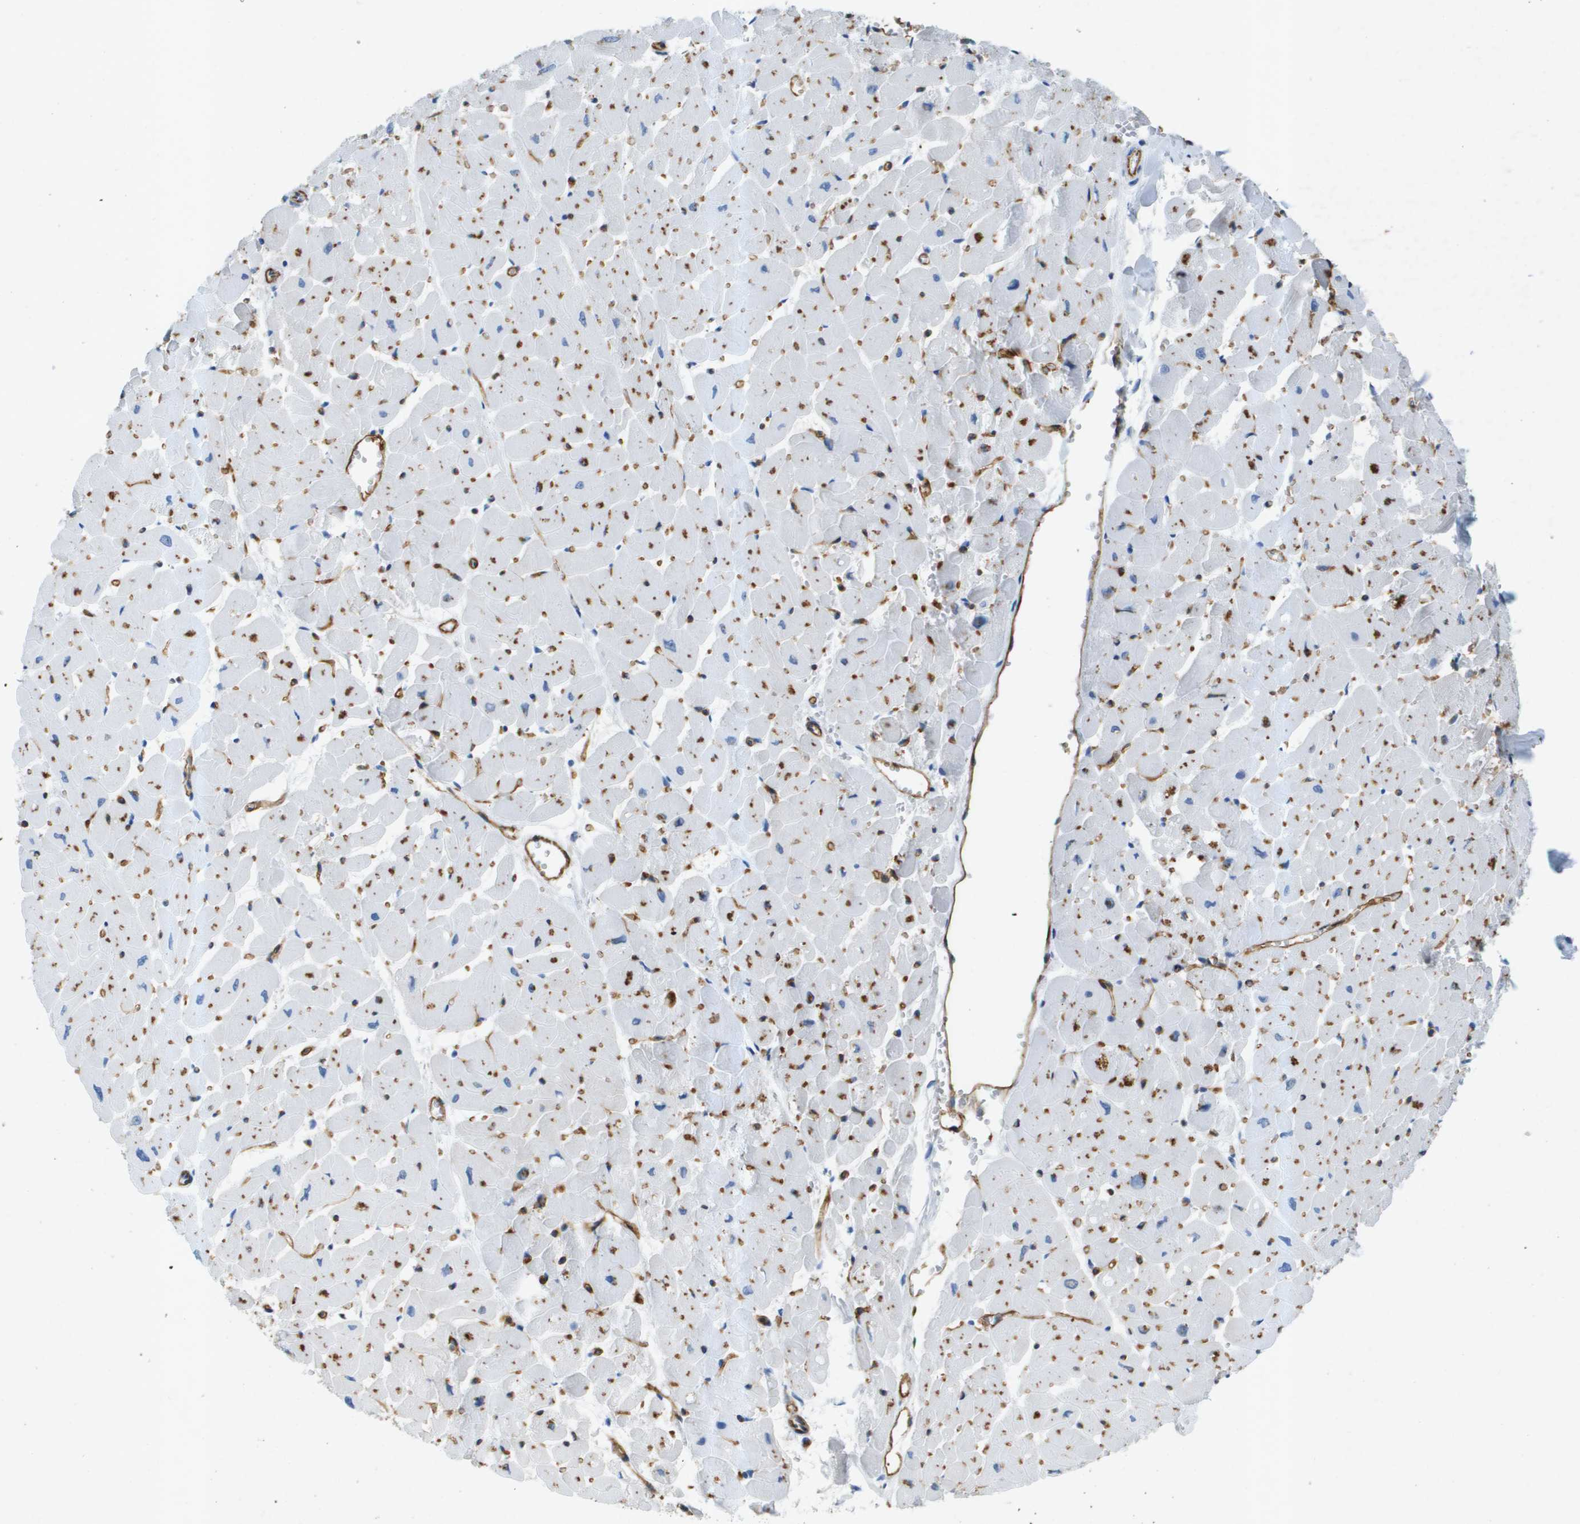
{"staining": {"intensity": "moderate", "quantity": "<25%", "location": "cytoplasmic/membranous"}, "tissue": "heart muscle", "cell_type": "Cardiomyocytes", "image_type": "normal", "snomed": [{"axis": "morphology", "description": "Normal tissue, NOS"}, {"axis": "topography", "description": "Heart"}], "caption": "A brown stain shows moderate cytoplasmic/membranous staining of a protein in cardiomyocytes of normal human heart muscle. (brown staining indicates protein expression, while blue staining denotes nuclei).", "gene": "ITGA6", "patient": {"sex": "female", "age": 19}}